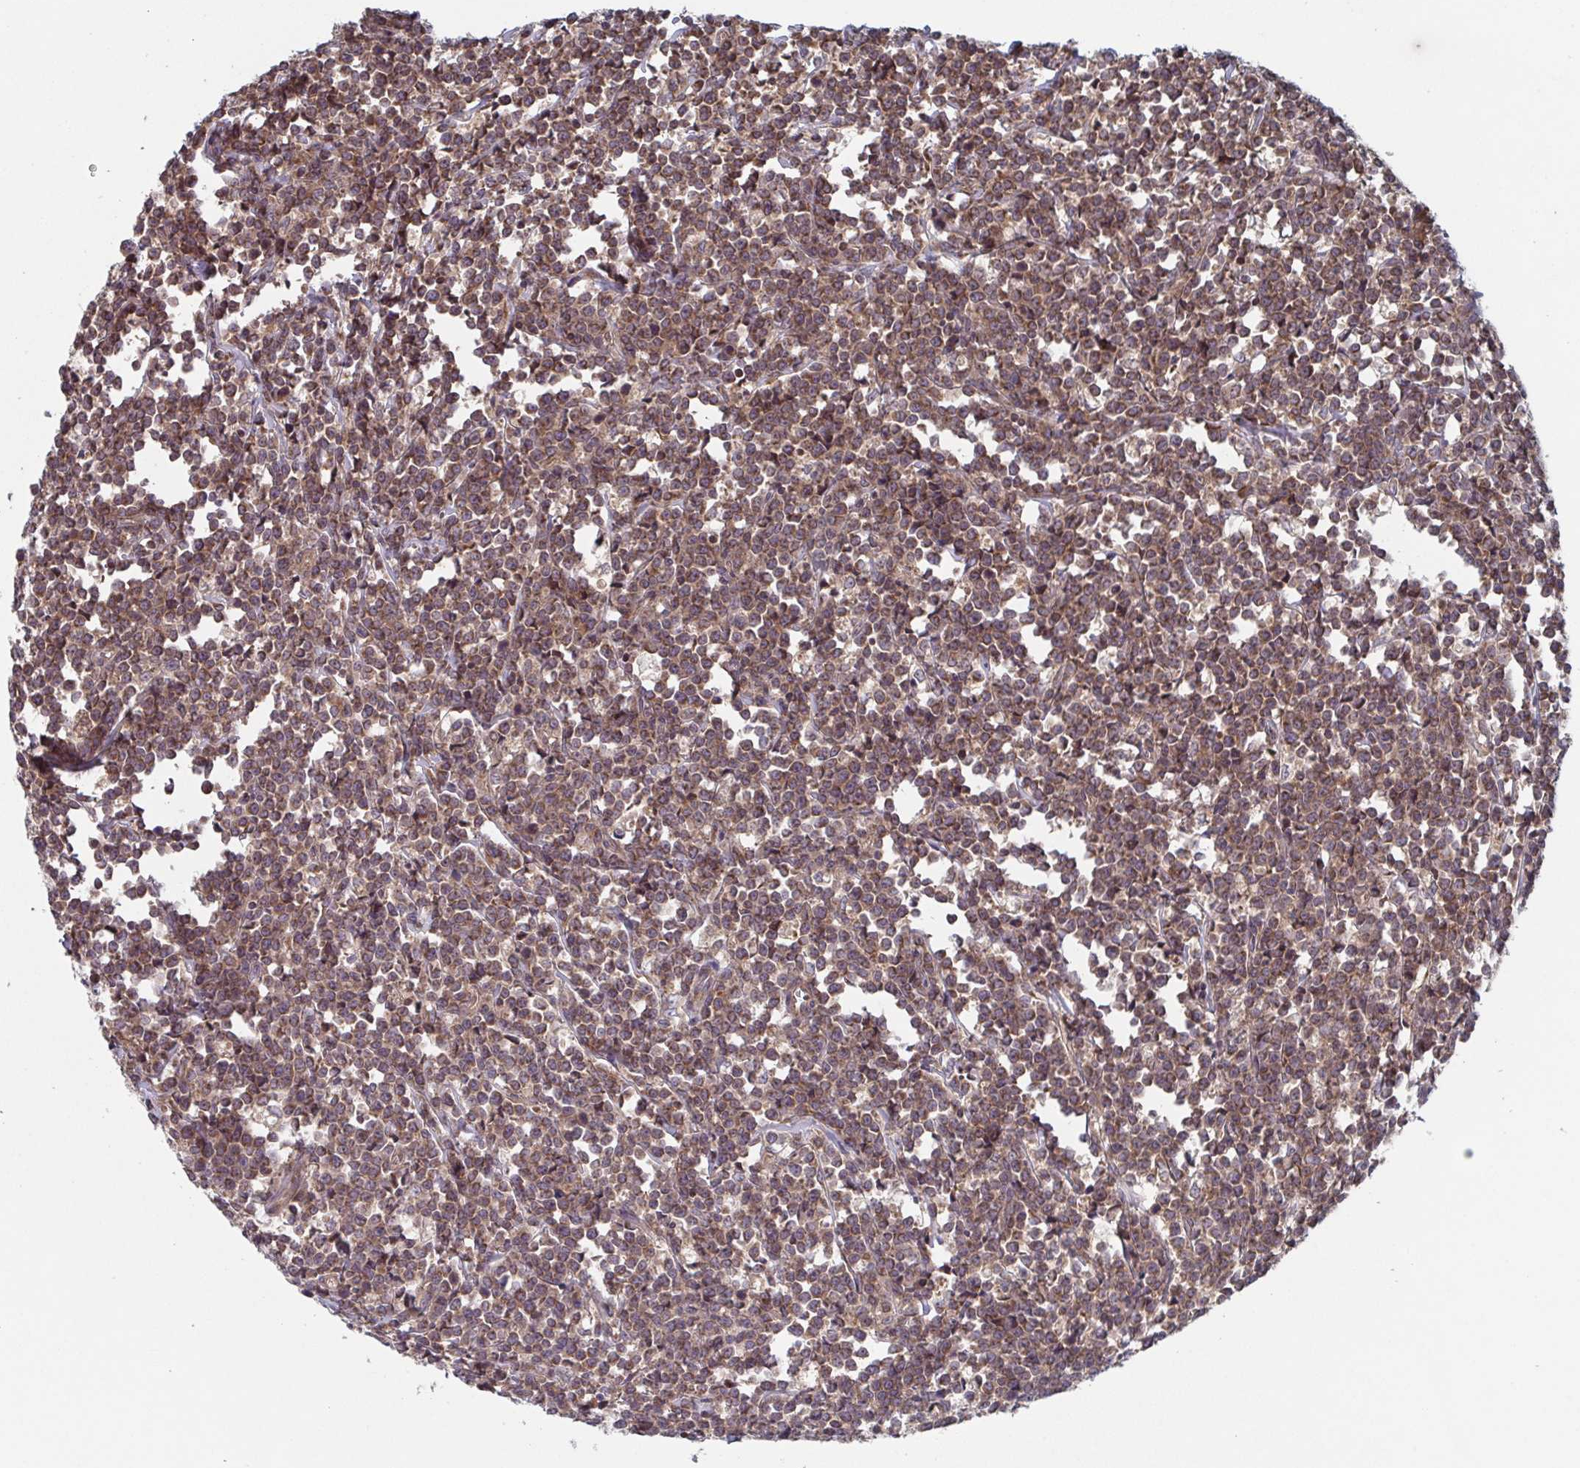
{"staining": {"intensity": "moderate", "quantity": ">75%", "location": "cytoplasmic/membranous"}, "tissue": "lymphoma", "cell_type": "Tumor cells", "image_type": "cancer", "snomed": [{"axis": "morphology", "description": "Malignant lymphoma, non-Hodgkin's type, High grade"}, {"axis": "topography", "description": "Small intestine"}], "caption": "The photomicrograph reveals staining of malignant lymphoma, non-Hodgkin's type (high-grade), revealing moderate cytoplasmic/membranous protein positivity (brown color) within tumor cells. The staining was performed using DAB (3,3'-diaminobenzidine), with brown indicating positive protein expression. Nuclei are stained blue with hematoxylin.", "gene": "COPB1", "patient": {"sex": "female", "age": 56}}